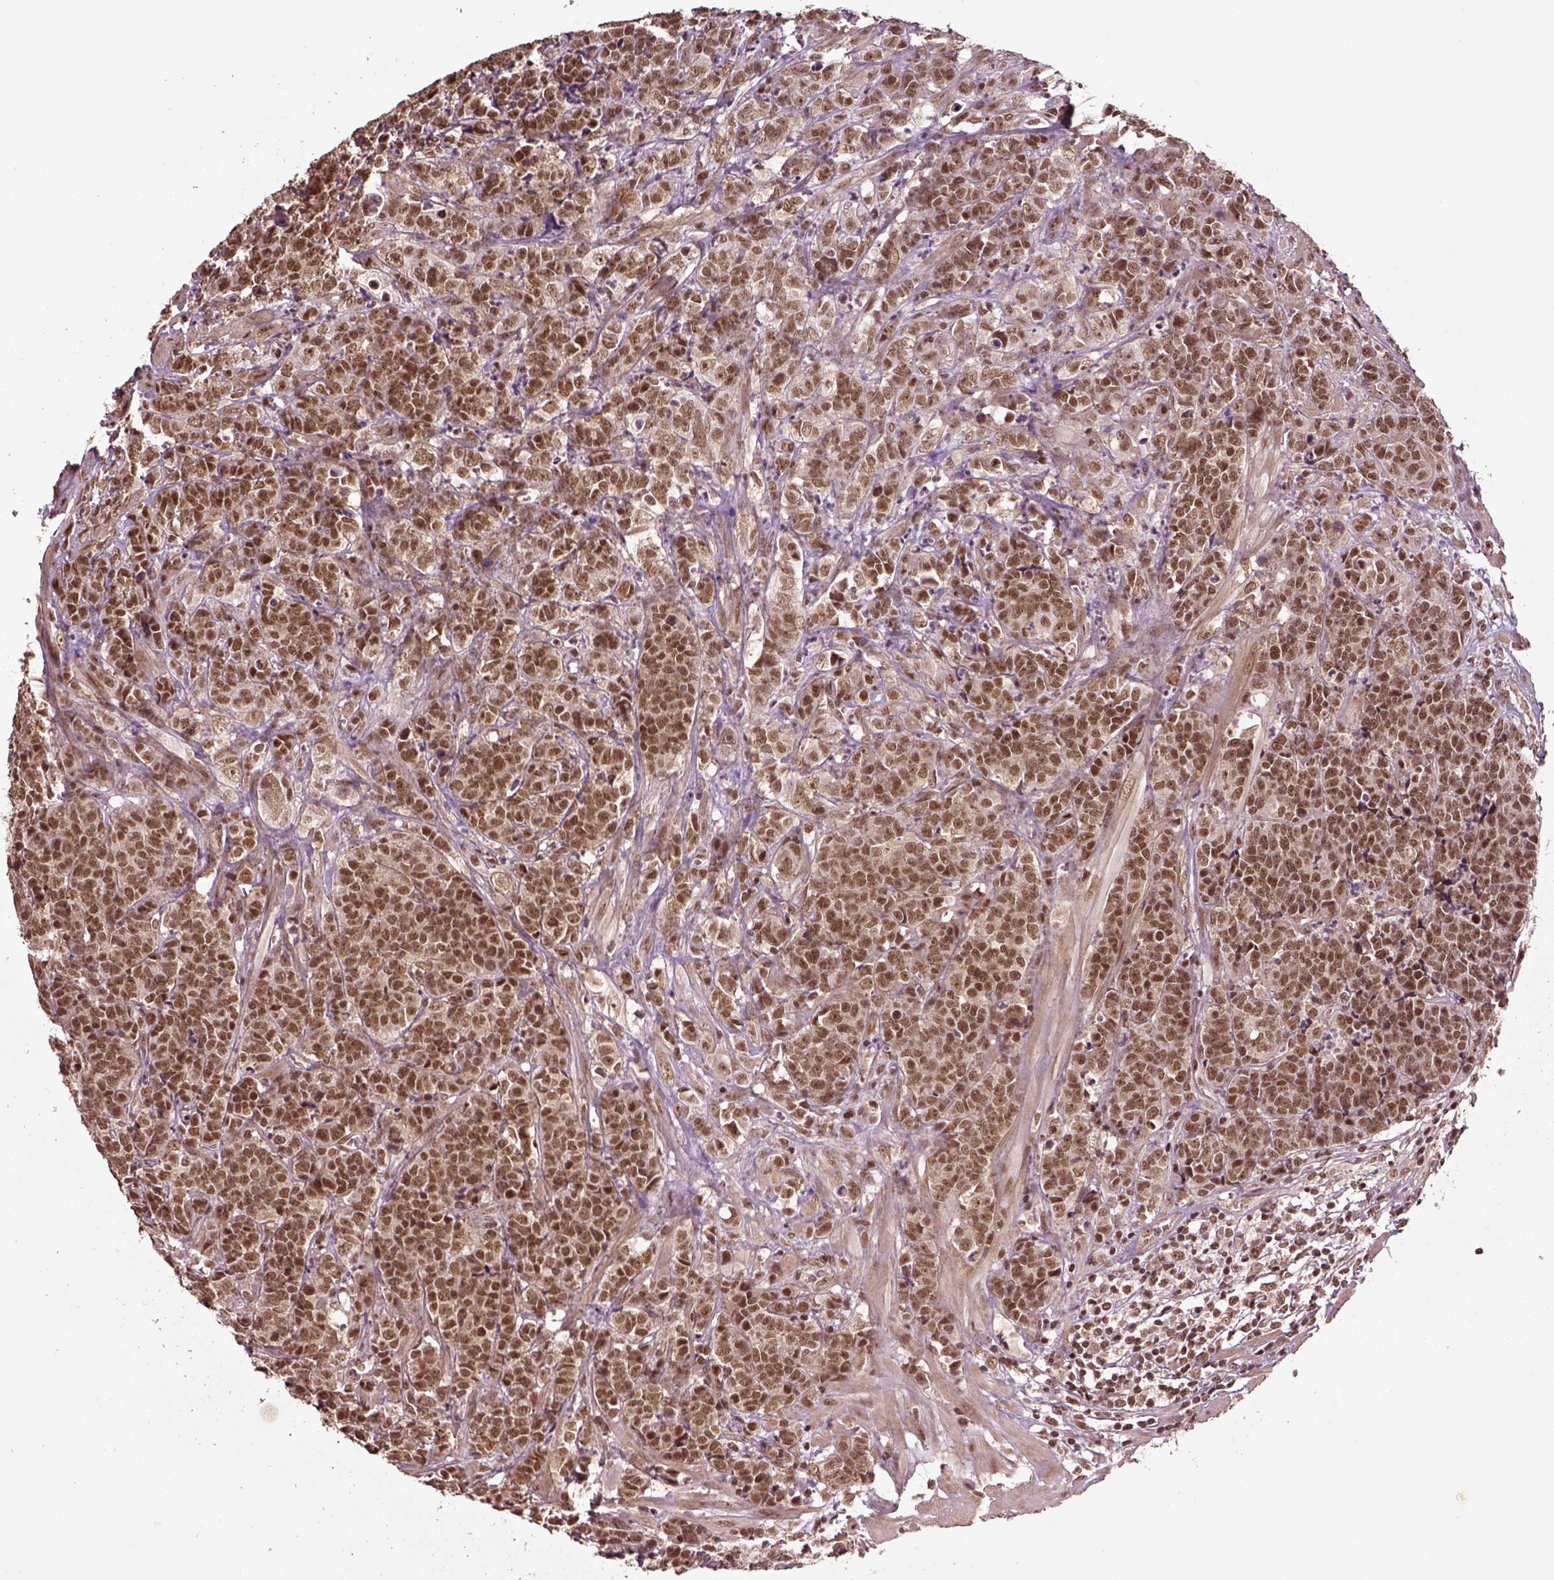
{"staining": {"intensity": "moderate", "quantity": ">75%", "location": "nuclear"}, "tissue": "prostate cancer", "cell_type": "Tumor cells", "image_type": "cancer", "snomed": [{"axis": "morphology", "description": "Adenocarcinoma, NOS"}, {"axis": "topography", "description": "Prostate"}], "caption": "This micrograph displays adenocarcinoma (prostate) stained with IHC to label a protein in brown. The nuclear of tumor cells show moderate positivity for the protein. Nuclei are counter-stained blue.", "gene": "BRD9", "patient": {"sex": "male", "age": 67}}